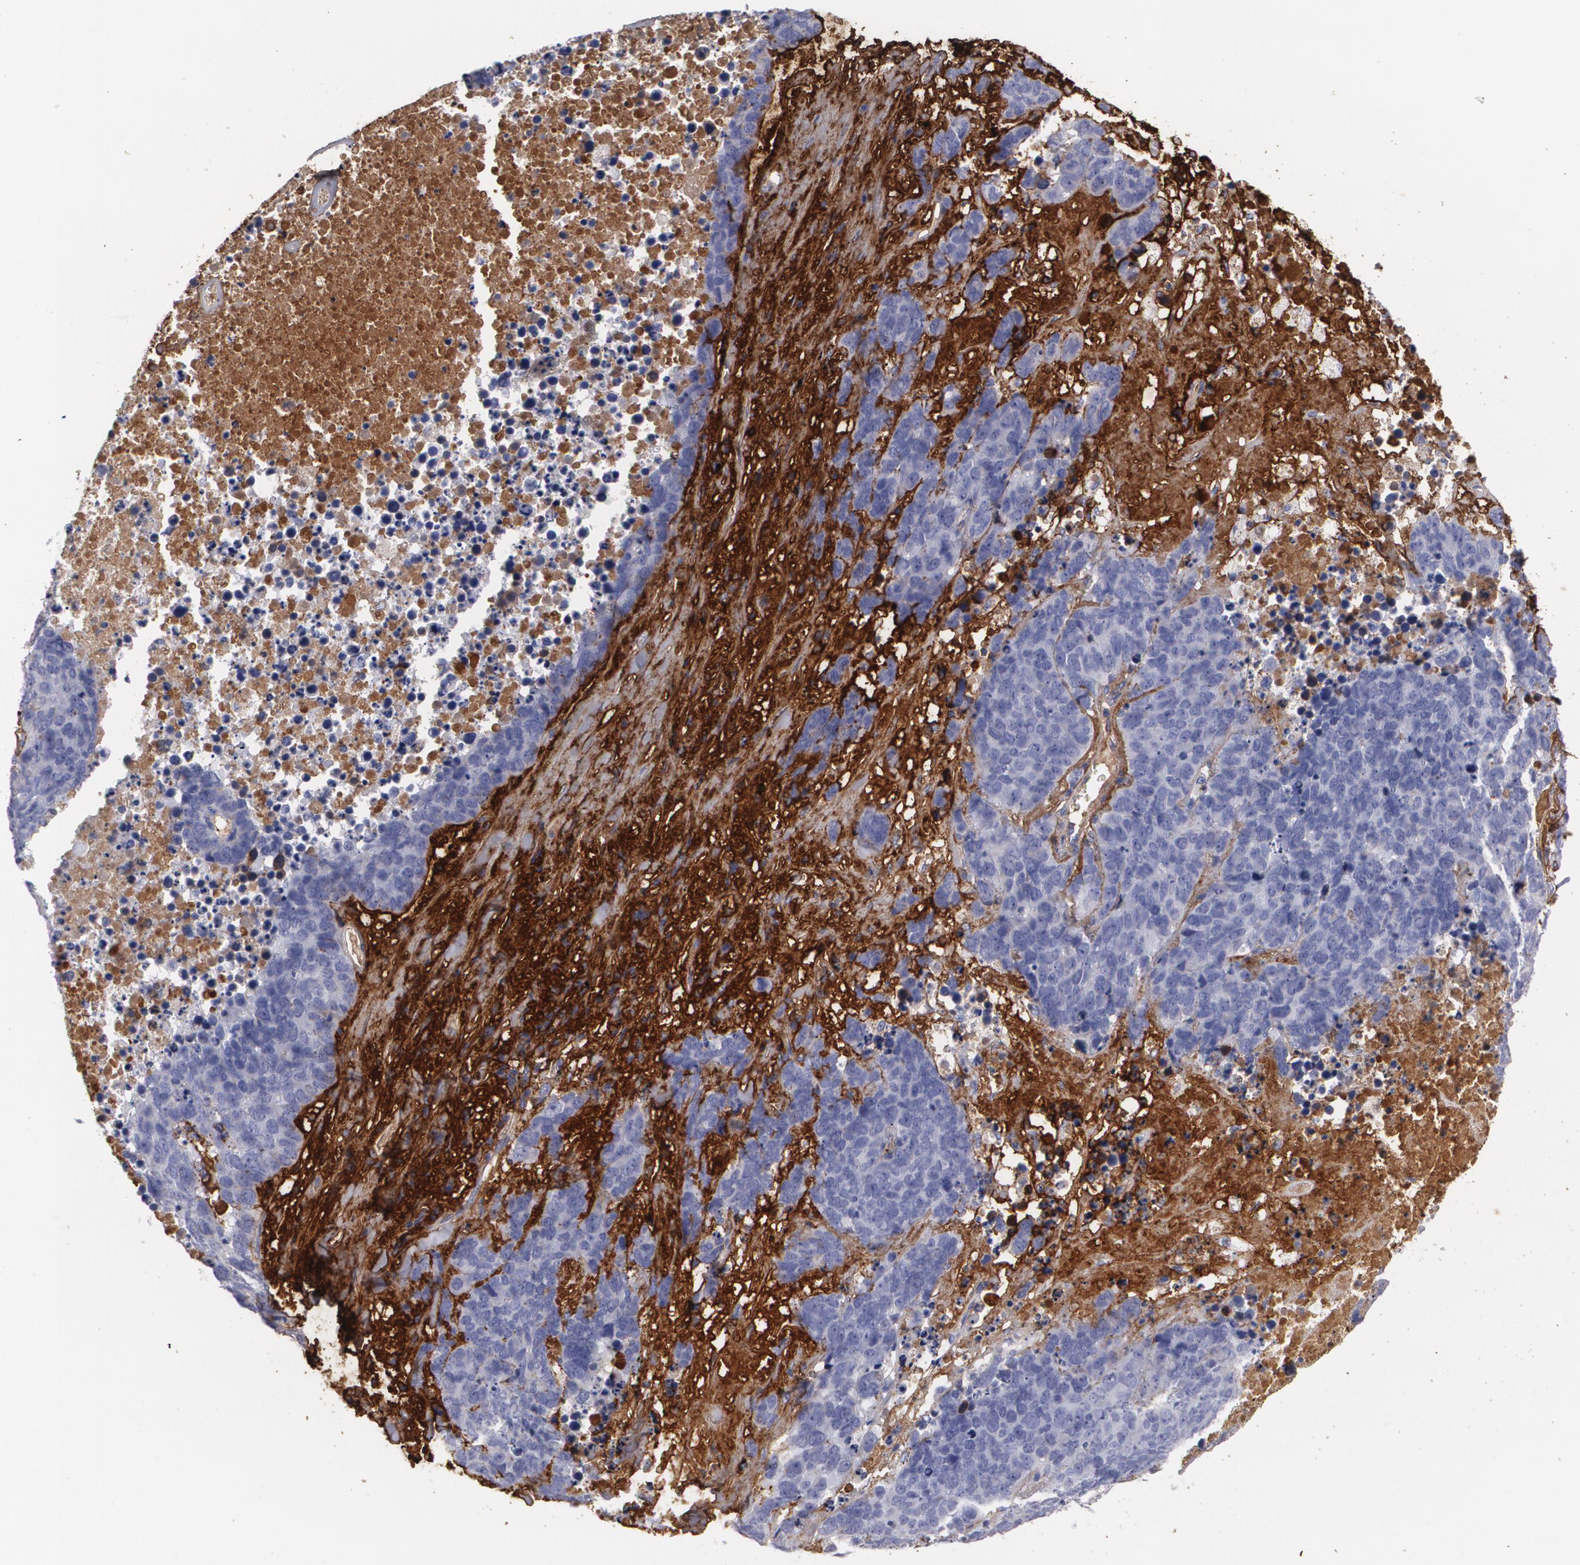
{"staining": {"intensity": "negative", "quantity": "none", "location": "none"}, "tissue": "lung cancer", "cell_type": "Tumor cells", "image_type": "cancer", "snomed": [{"axis": "morphology", "description": "Carcinoid, malignant, NOS"}, {"axis": "topography", "description": "Lung"}], "caption": "Tumor cells show no significant protein staining in lung cancer (carcinoid (malignant)). Nuclei are stained in blue.", "gene": "FBLN1", "patient": {"sex": "male", "age": 60}}